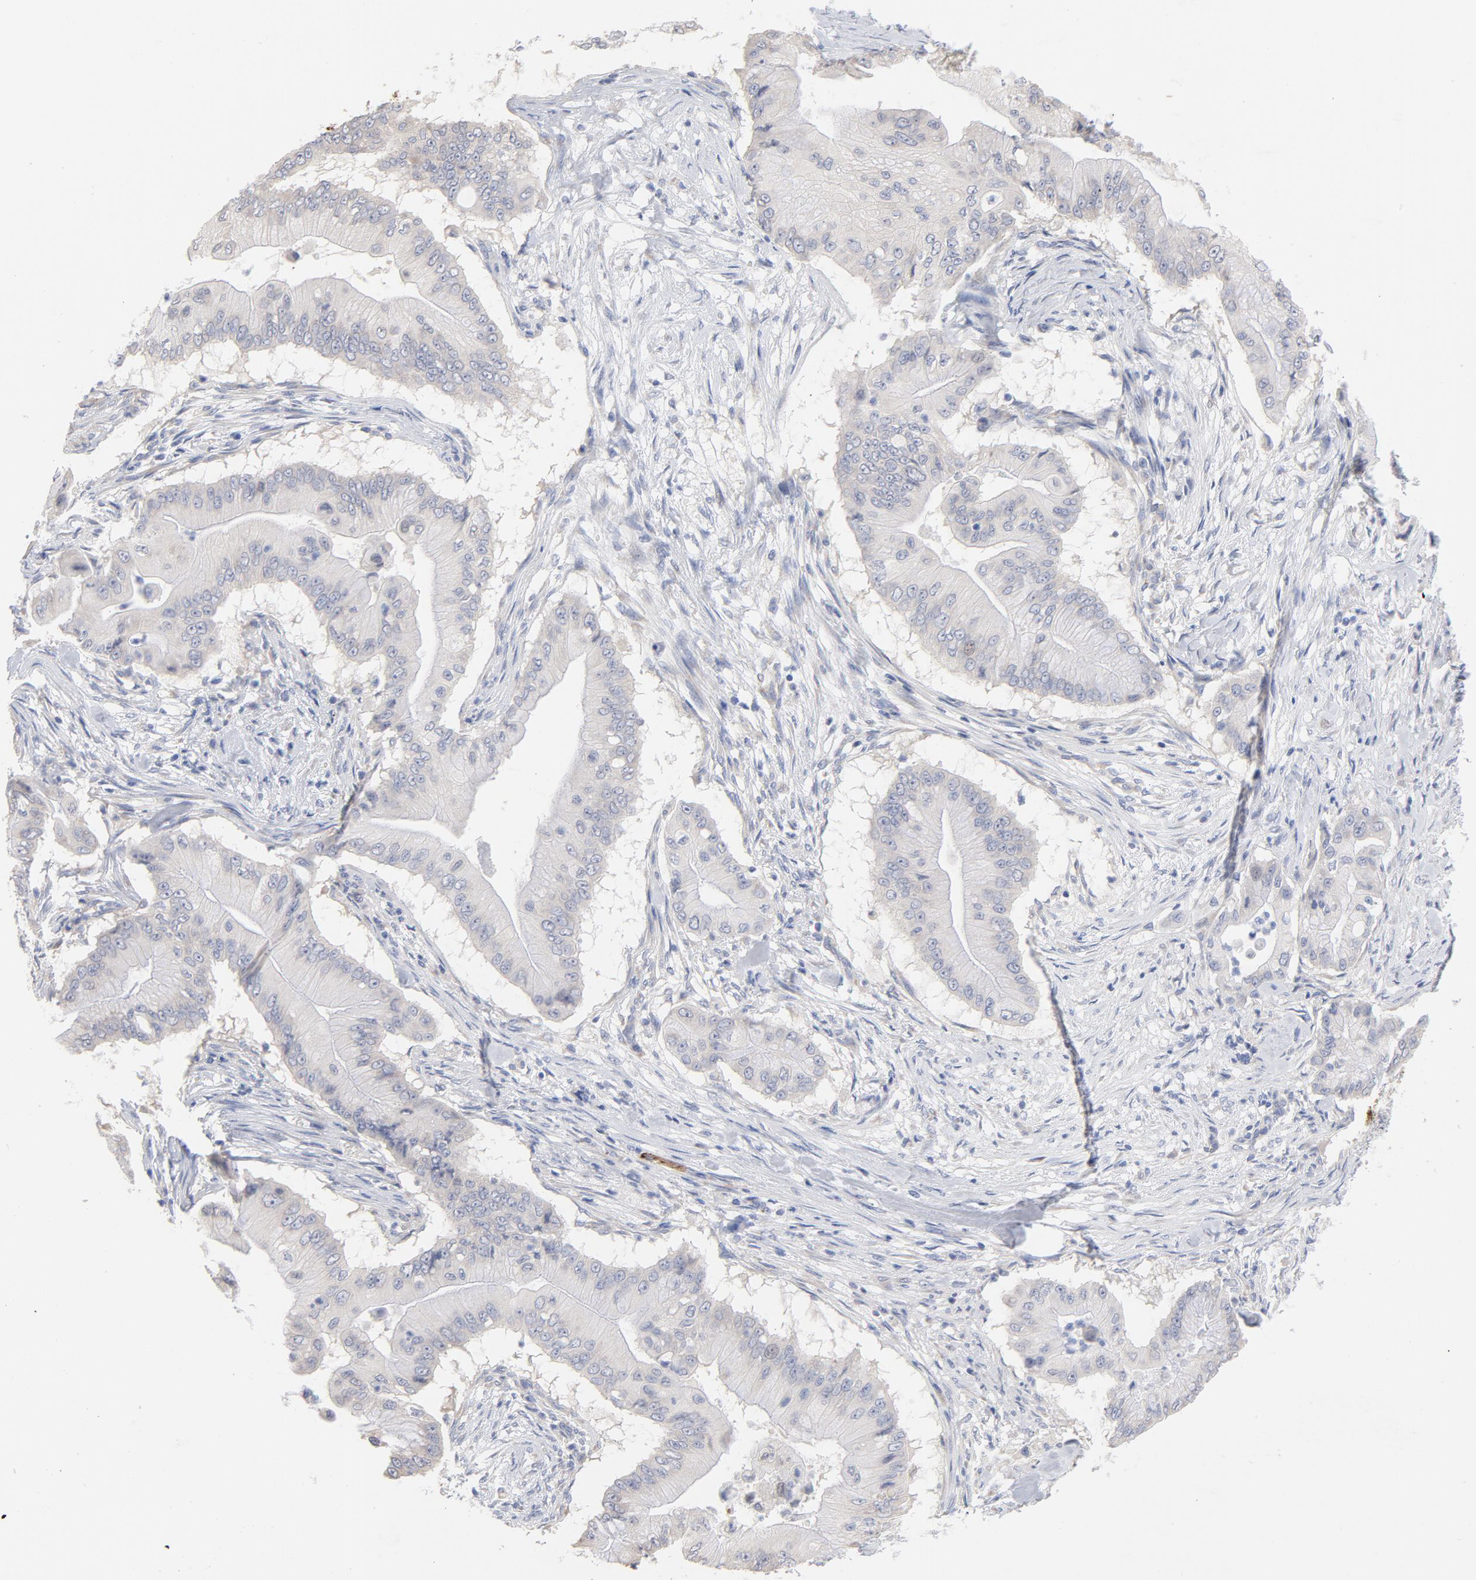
{"staining": {"intensity": "weak", "quantity": "25%-75%", "location": "cytoplasmic/membranous"}, "tissue": "pancreatic cancer", "cell_type": "Tumor cells", "image_type": "cancer", "snomed": [{"axis": "morphology", "description": "Adenocarcinoma, NOS"}, {"axis": "topography", "description": "Pancreas"}], "caption": "A histopathology image of human pancreatic cancer (adenocarcinoma) stained for a protein exhibits weak cytoplasmic/membranous brown staining in tumor cells.", "gene": "CPE", "patient": {"sex": "male", "age": 62}}